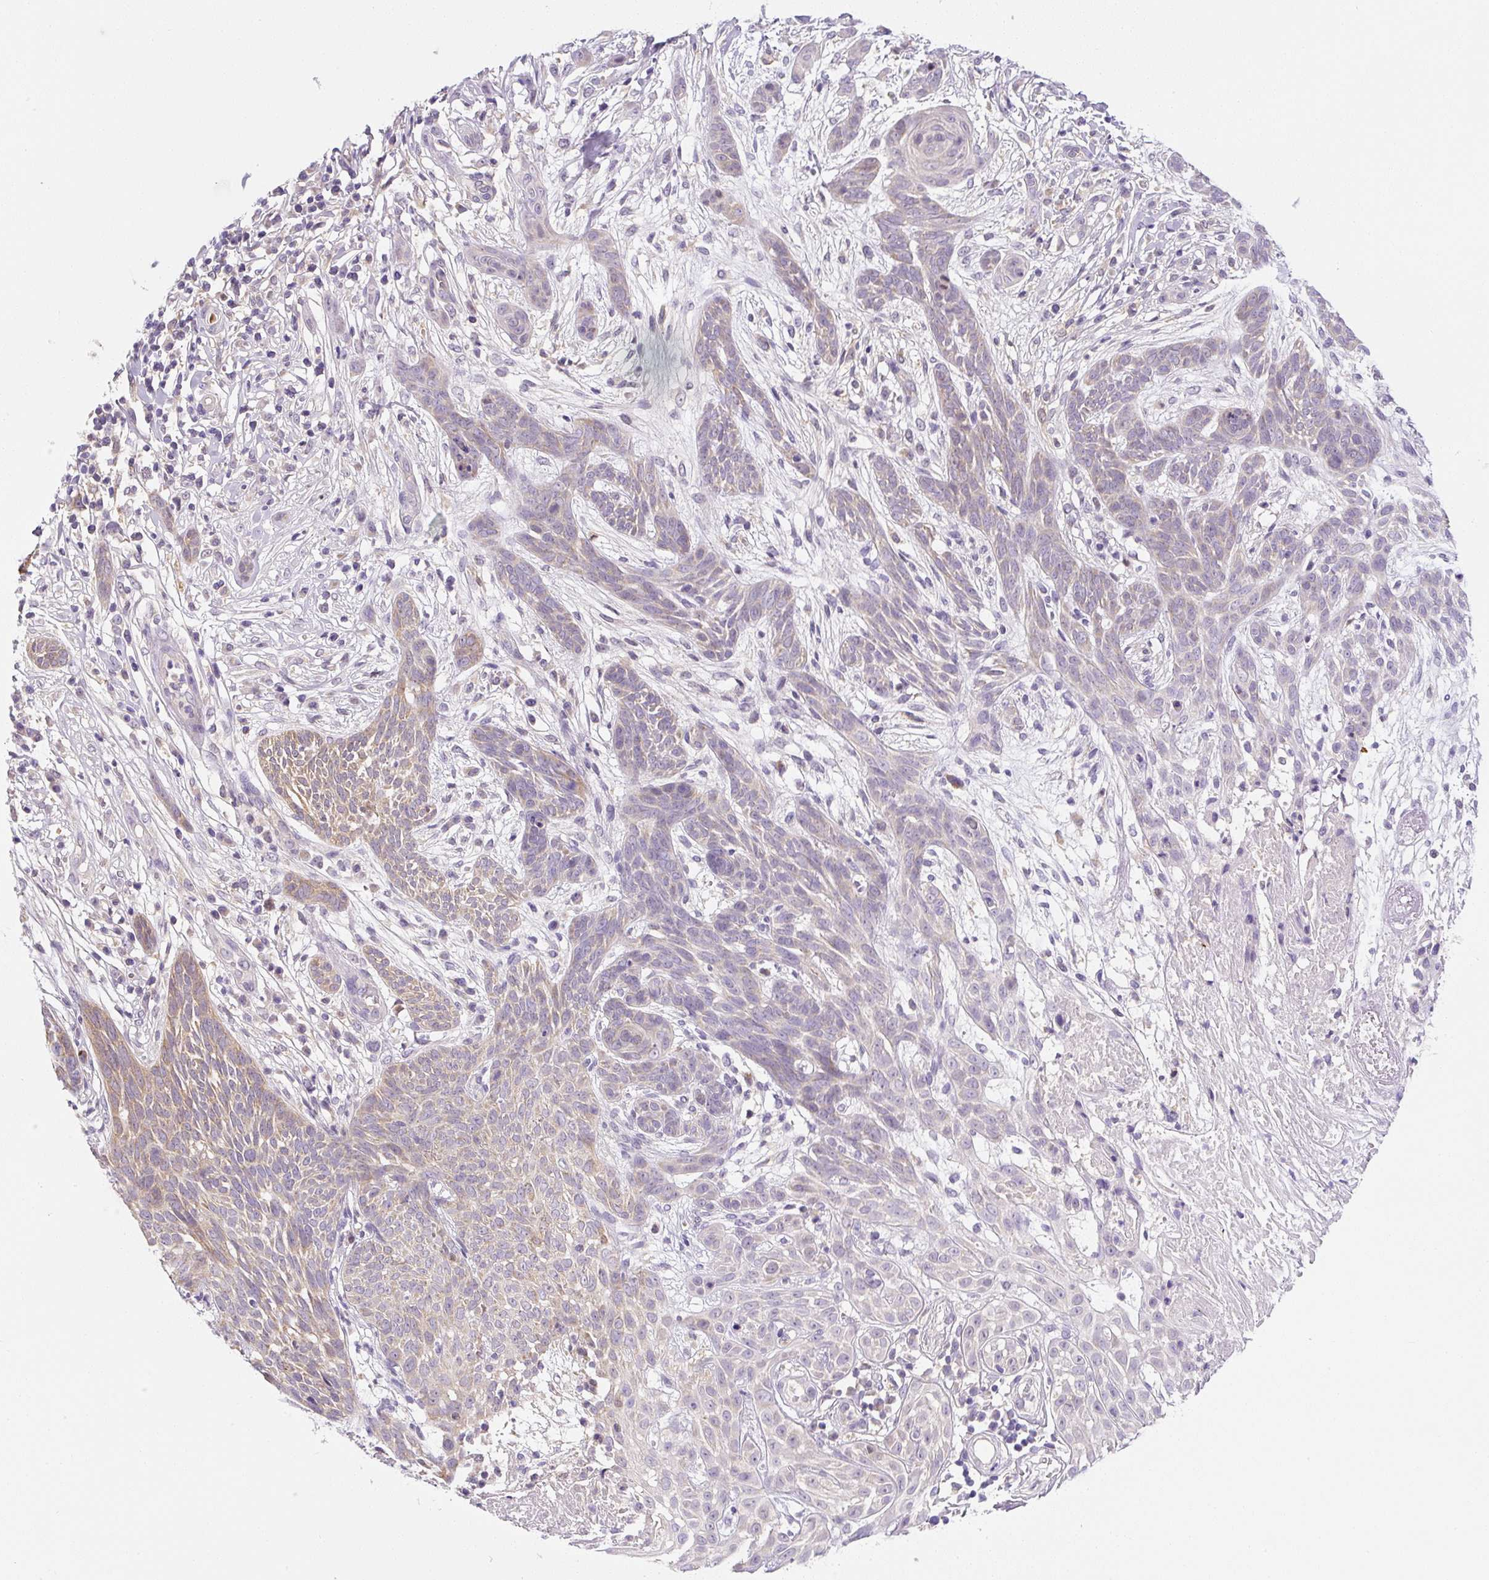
{"staining": {"intensity": "weak", "quantity": "<25%", "location": "cytoplasmic/membranous"}, "tissue": "skin cancer", "cell_type": "Tumor cells", "image_type": "cancer", "snomed": [{"axis": "morphology", "description": "Basal cell carcinoma"}, {"axis": "topography", "description": "Skin"}, {"axis": "topography", "description": "Skin, foot"}], "caption": "Image shows no protein expression in tumor cells of skin cancer (basal cell carcinoma) tissue.", "gene": "PLA2G4A", "patient": {"sex": "female", "age": 86}}